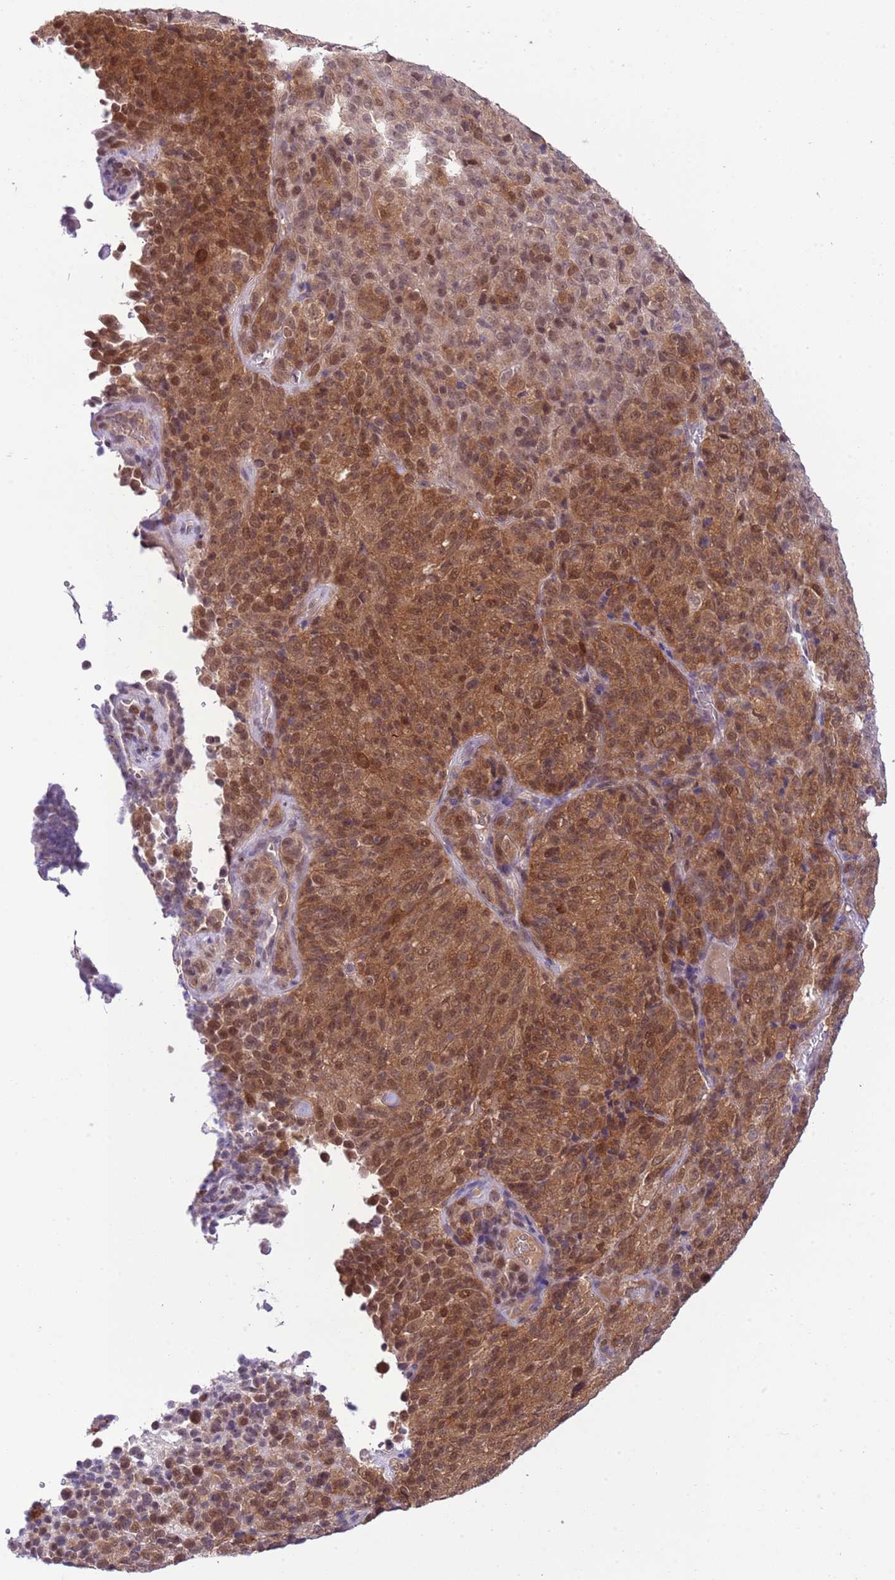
{"staining": {"intensity": "moderate", "quantity": ">75%", "location": "cytoplasmic/membranous,nuclear"}, "tissue": "melanoma", "cell_type": "Tumor cells", "image_type": "cancer", "snomed": [{"axis": "morphology", "description": "Malignant melanoma, Metastatic site"}, {"axis": "topography", "description": "Brain"}], "caption": "This is a photomicrograph of immunohistochemistry staining of melanoma, which shows moderate expression in the cytoplasmic/membranous and nuclear of tumor cells.", "gene": "GALK2", "patient": {"sex": "female", "age": 56}}